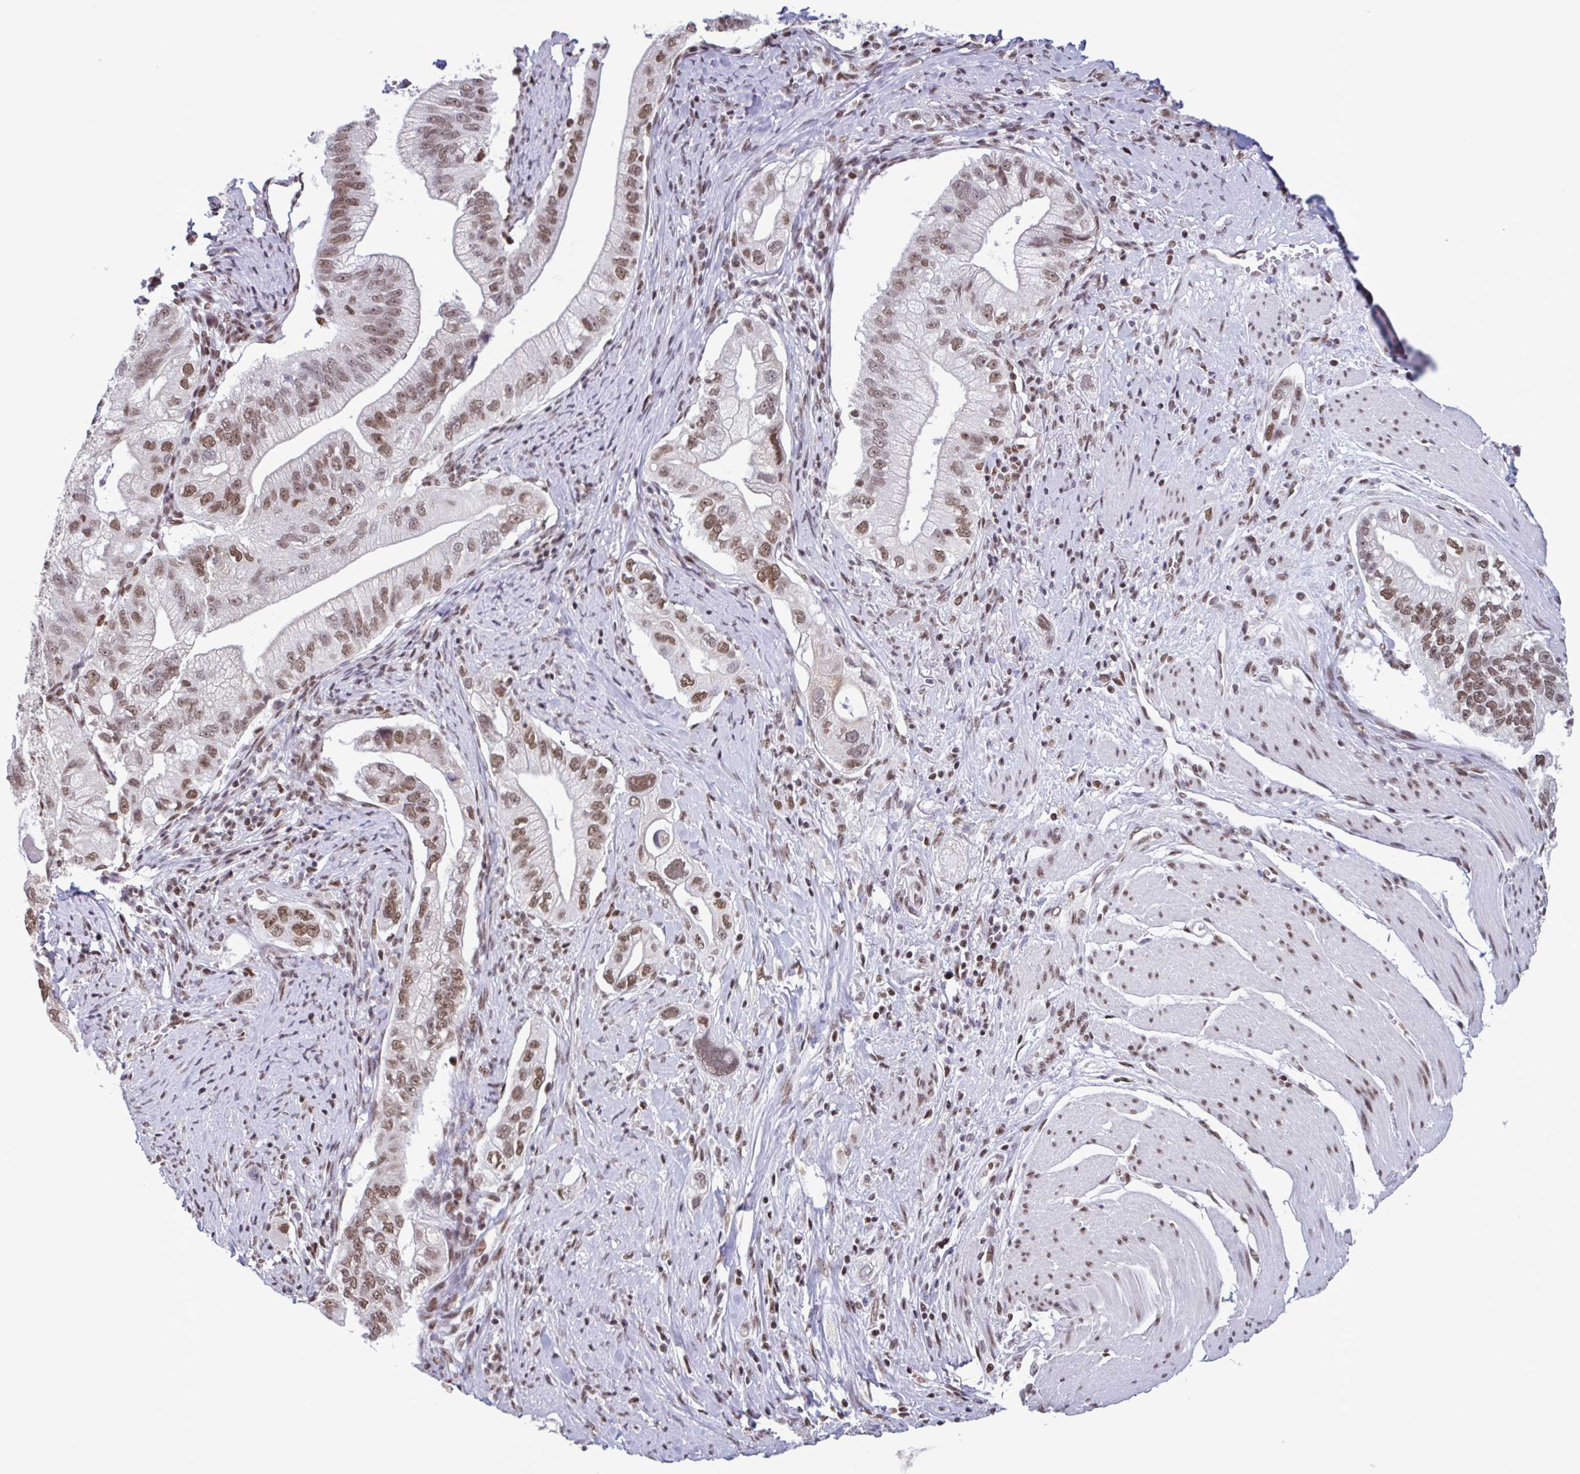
{"staining": {"intensity": "moderate", "quantity": ">75%", "location": "nuclear"}, "tissue": "pancreatic cancer", "cell_type": "Tumor cells", "image_type": "cancer", "snomed": [{"axis": "morphology", "description": "Adenocarcinoma, NOS"}, {"axis": "topography", "description": "Pancreas"}], "caption": "Pancreatic cancer (adenocarcinoma) stained with a protein marker reveals moderate staining in tumor cells.", "gene": "TIMM21", "patient": {"sex": "male", "age": 70}}